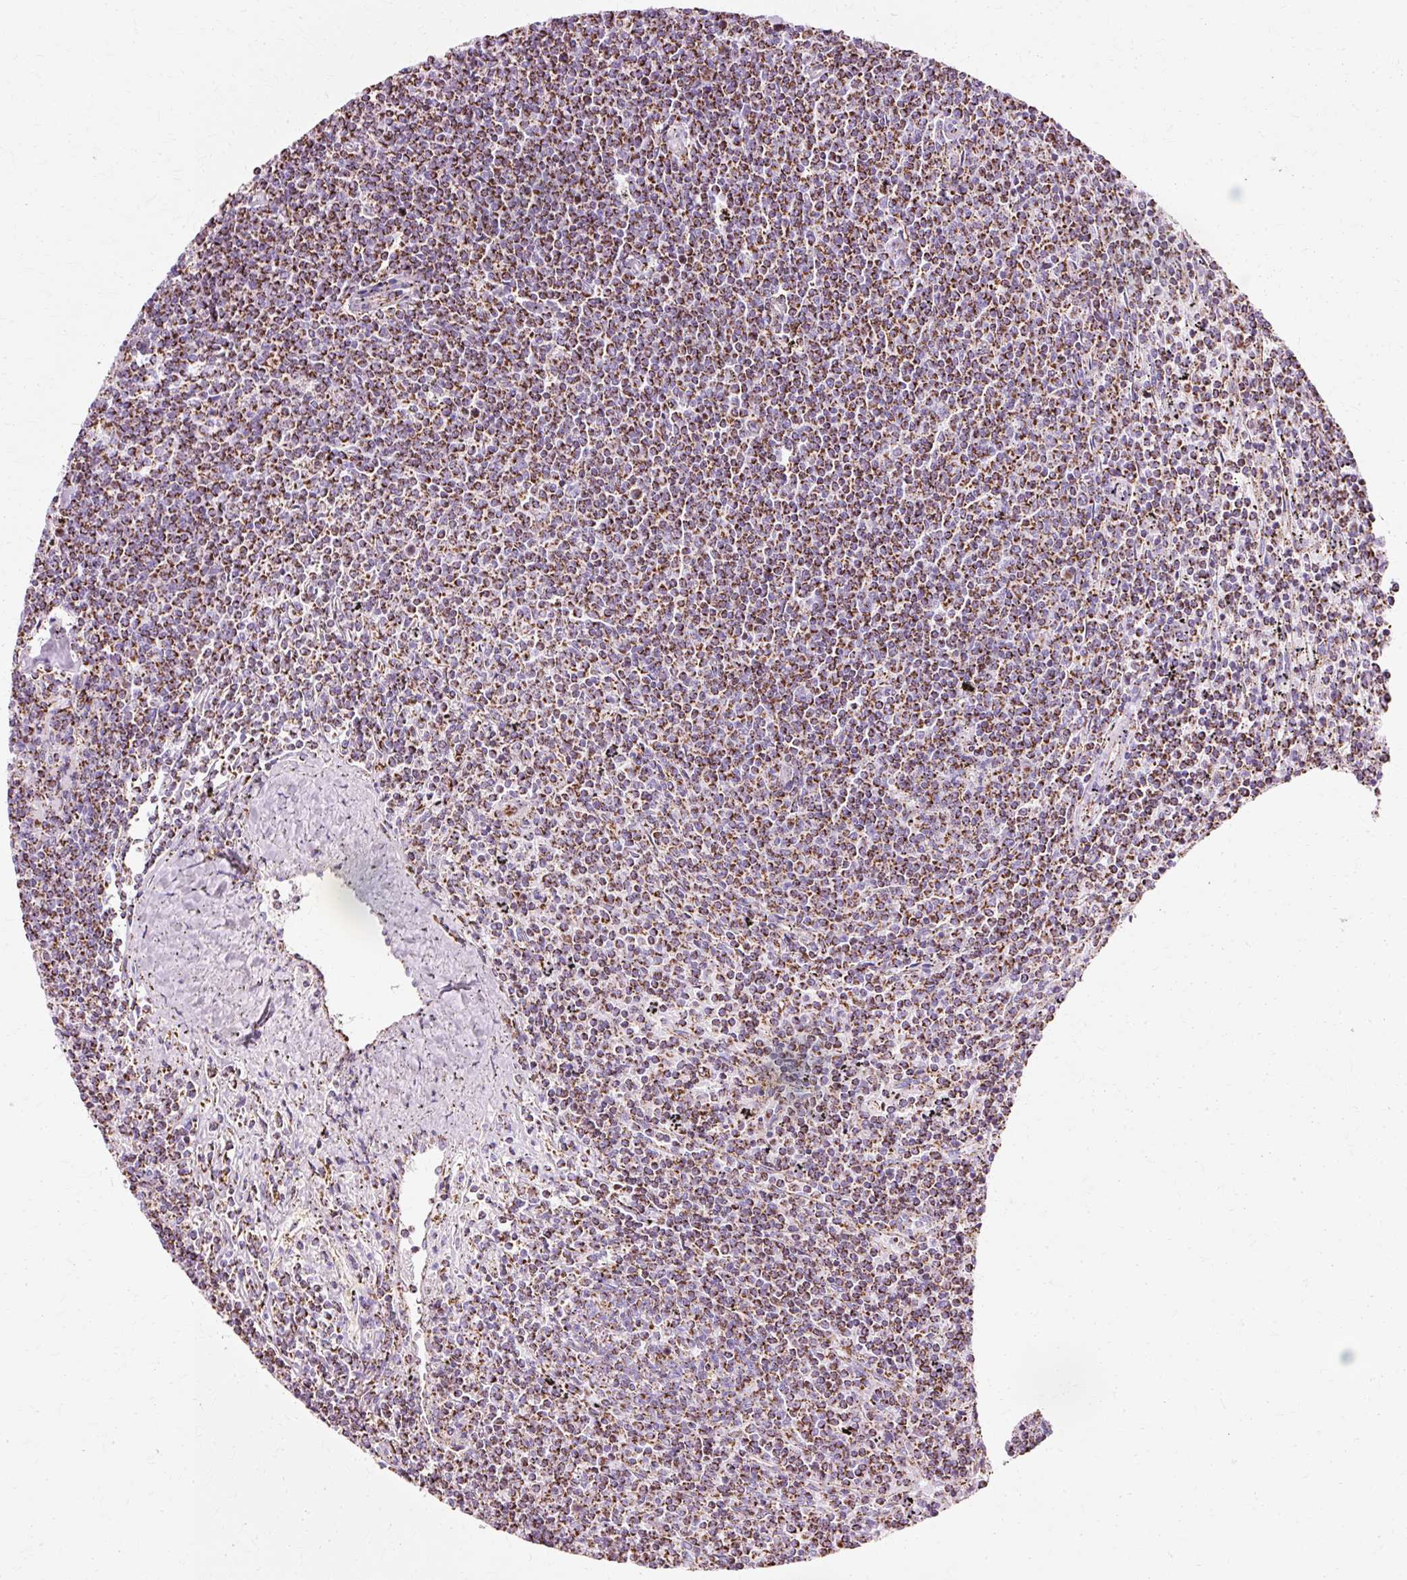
{"staining": {"intensity": "strong", "quantity": ">75%", "location": "cytoplasmic/membranous"}, "tissue": "lymphoma", "cell_type": "Tumor cells", "image_type": "cancer", "snomed": [{"axis": "morphology", "description": "Malignant lymphoma, non-Hodgkin's type, Low grade"}, {"axis": "topography", "description": "Spleen"}], "caption": "Strong cytoplasmic/membranous expression for a protein is identified in about >75% of tumor cells of malignant lymphoma, non-Hodgkin's type (low-grade) using immunohistochemistry.", "gene": "ATP5PO", "patient": {"sex": "female", "age": 50}}